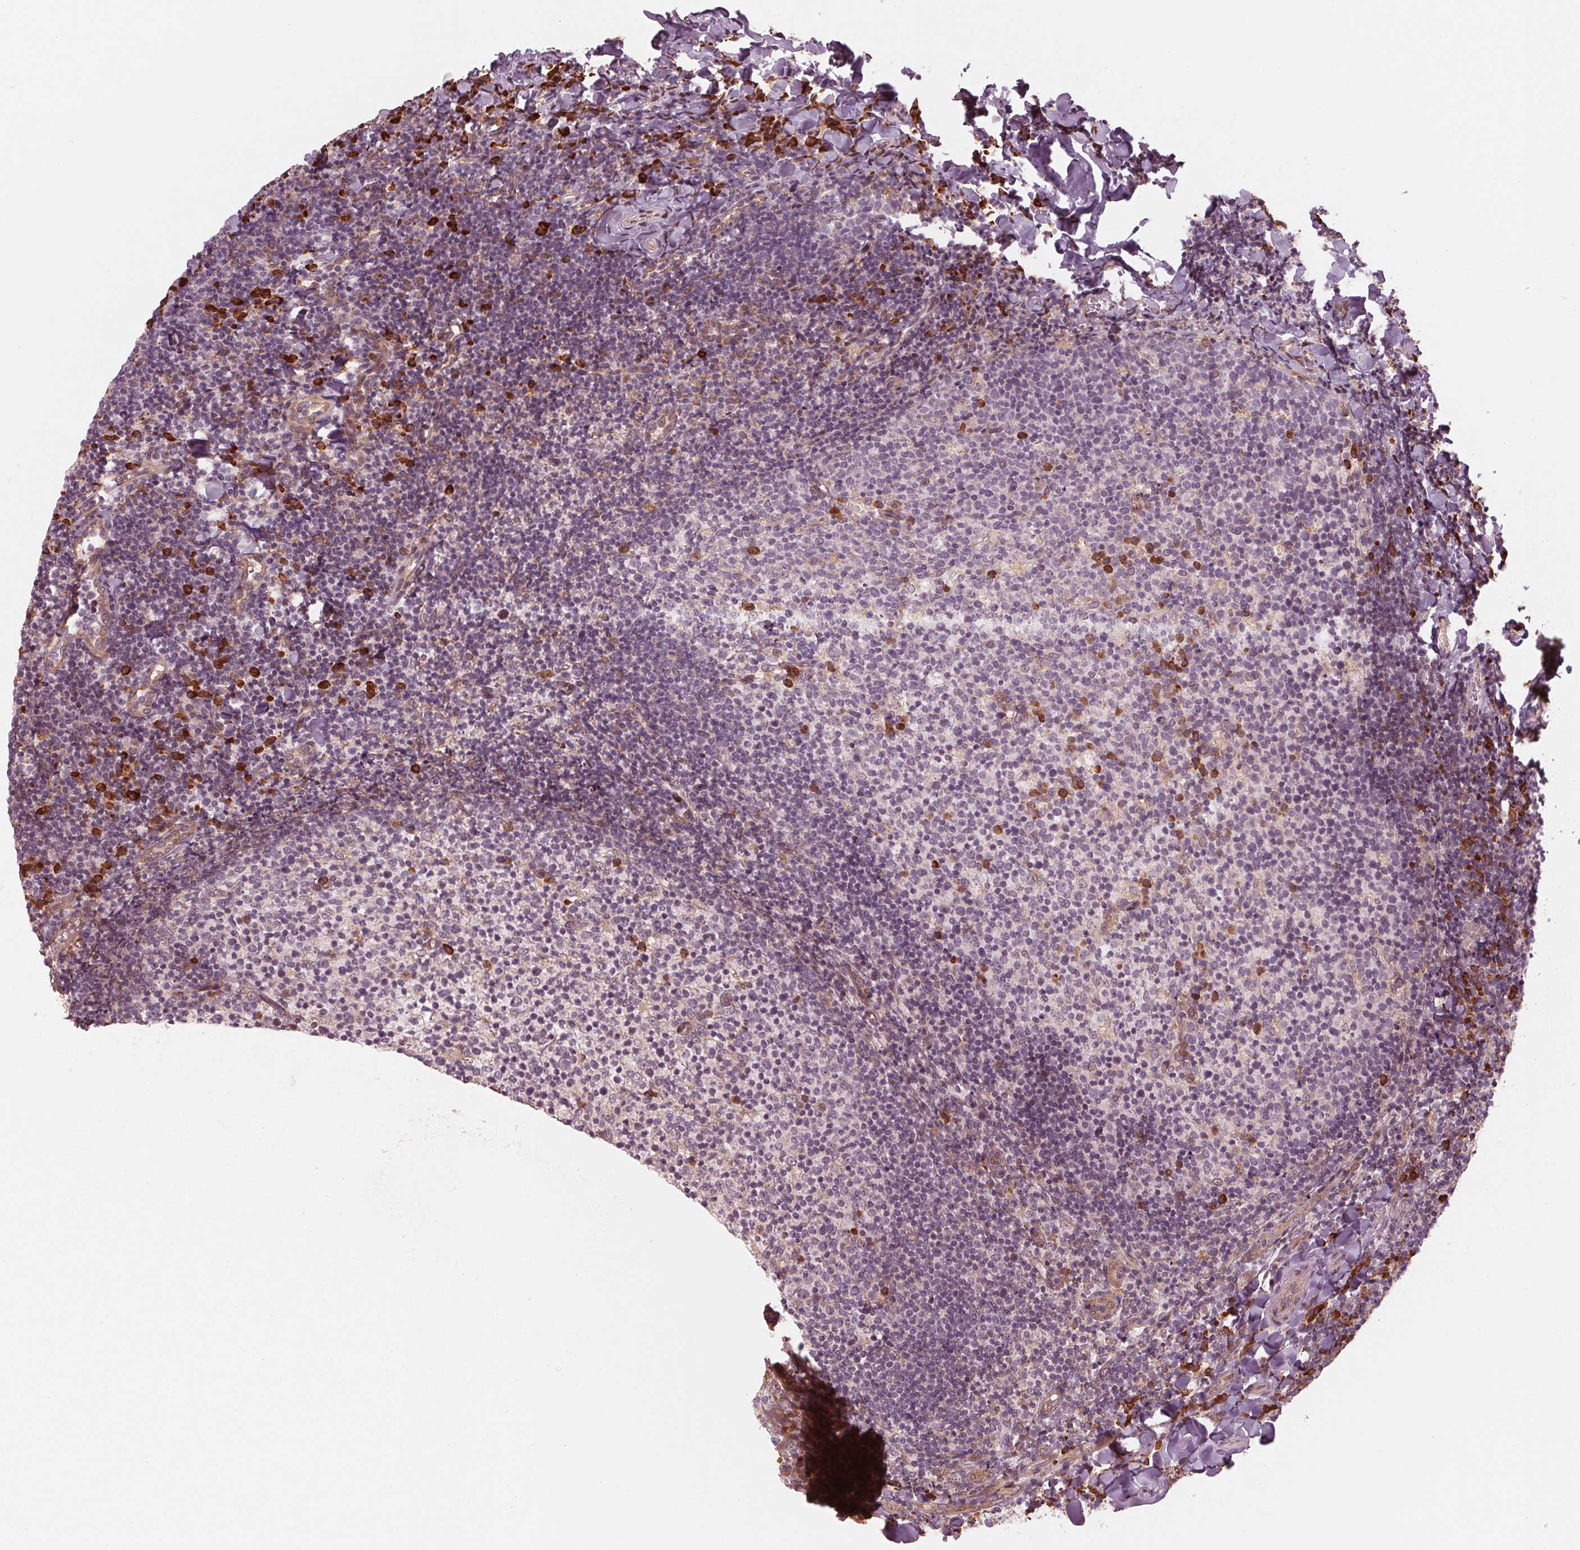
{"staining": {"intensity": "moderate", "quantity": "<25%", "location": "nuclear"}, "tissue": "tonsil", "cell_type": "Germinal center cells", "image_type": "normal", "snomed": [{"axis": "morphology", "description": "Normal tissue, NOS"}, {"axis": "topography", "description": "Tonsil"}], "caption": "Immunohistochemical staining of unremarkable tonsil exhibits low levels of moderate nuclear expression in about <25% of germinal center cells.", "gene": "CMIP", "patient": {"sex": "female", "age": 10}}